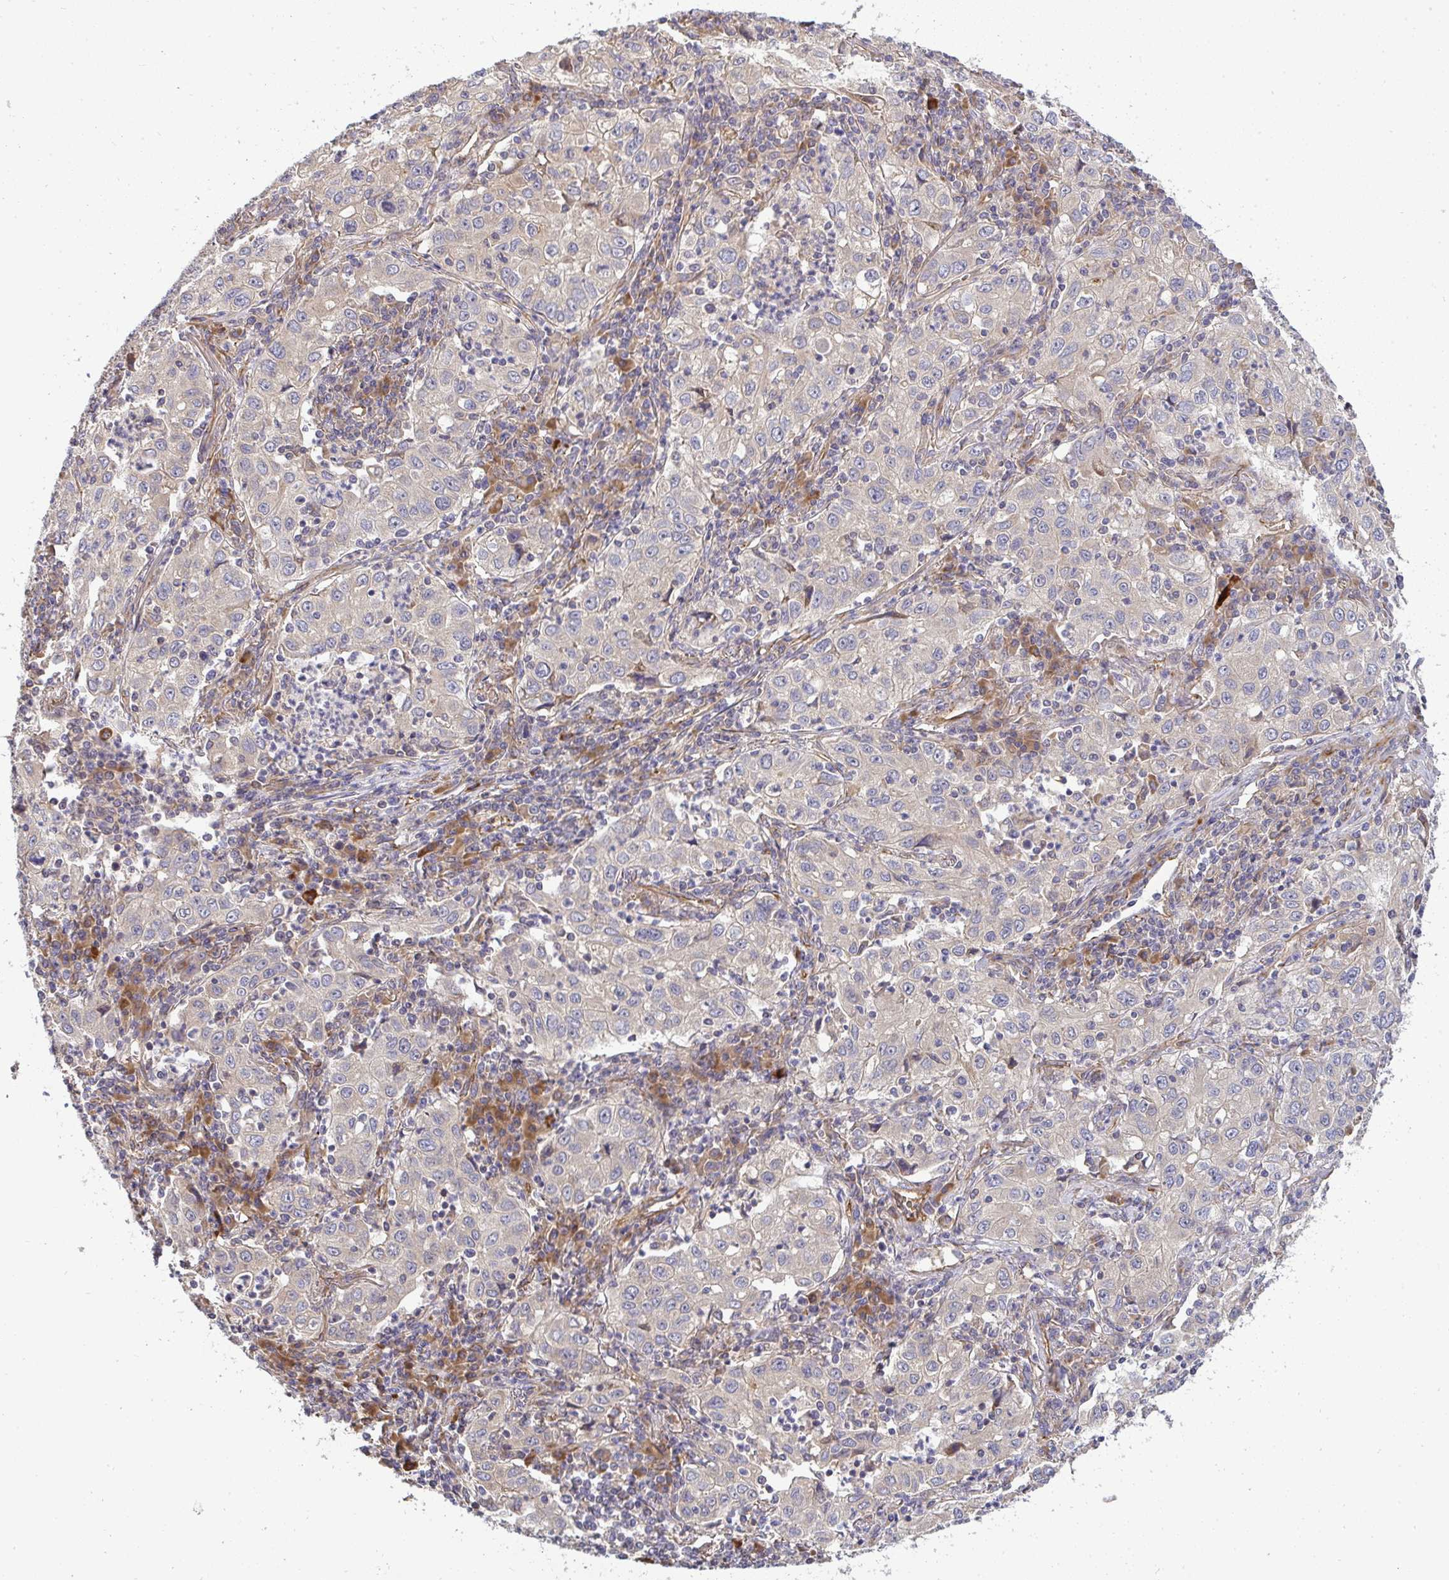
{"staining": {"intensity": "negative", "quantity": "none", "location": "none"}, "tissue": "lung cancer", "cell_type": "Tumor cells", "image_type": "cancer", "snomed": [{"axis": "morphology", "description": "Squamous cell carcinoma, NOS"}, {"axis": "topography", "description": "Lung"}], "caption": "This is an immunohistochemistry histopathology image of lung cancer (squamous cell carcinoma). There is no expression in tumor cells.", "gene": "B4GALT6", "patient": {"sex": "male", "age": 71}}